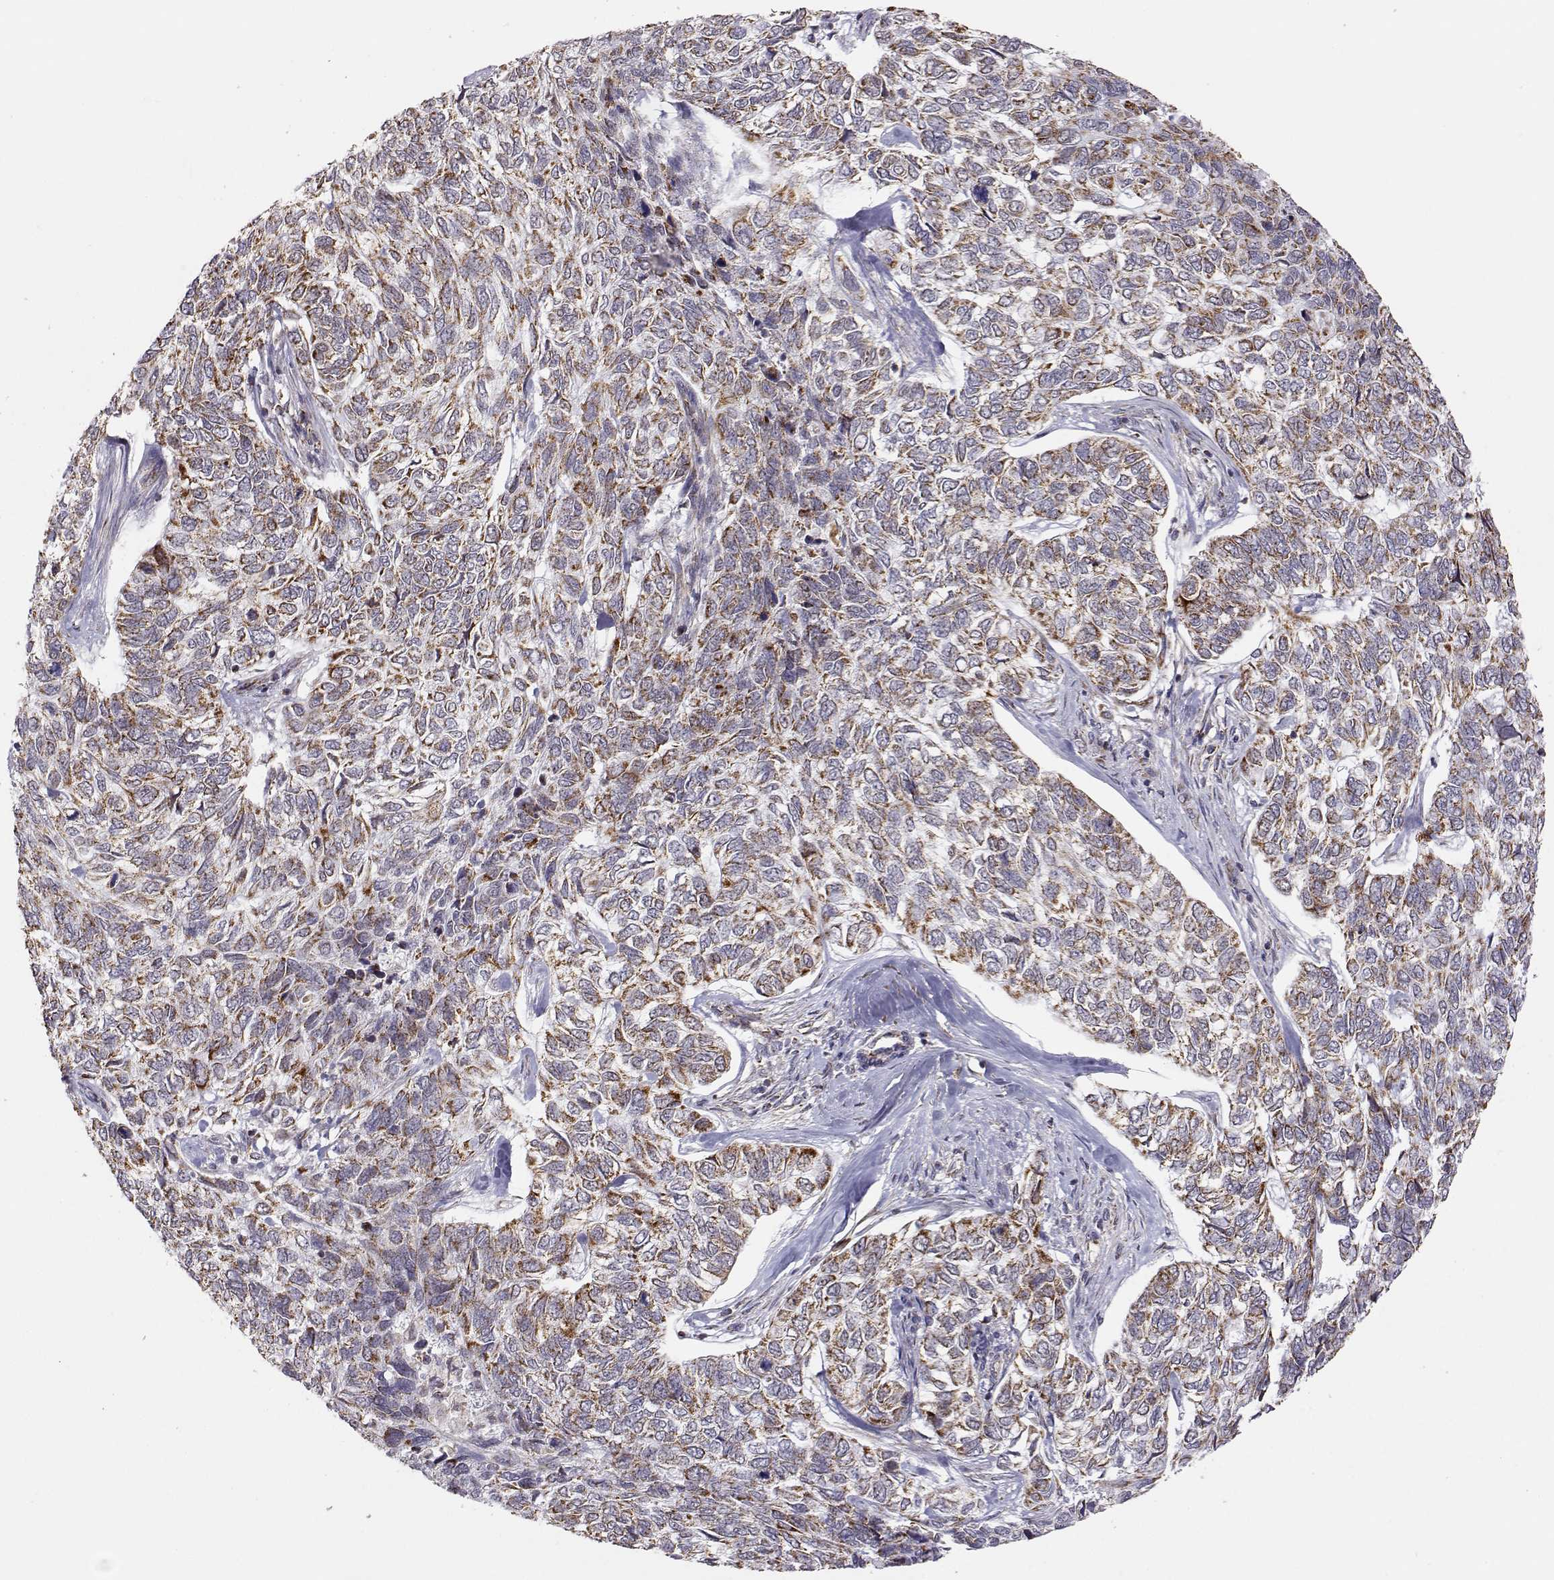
{"staining": {"intensity": "moderate", "quantity": ">75%", "location": "cytoplasmic/membranous"}, "tissue": "skin cancer", "cell_type": "Tumor cells", "image_type": "cancer", "snomed": [{"axis": "morphology", "description": "Basal cell carcinoma"}, {"axis": "topography", "description": "Skin"}], "caption": "The photomicrograph demonstrates a brown stain indicating the presence of a protein in the cytoplasmic/membranous of tumor cells in skin cancer (basal cell carcinoma).", "gene": "EXOG", "patient": {"sex": "female", "age": 65}}